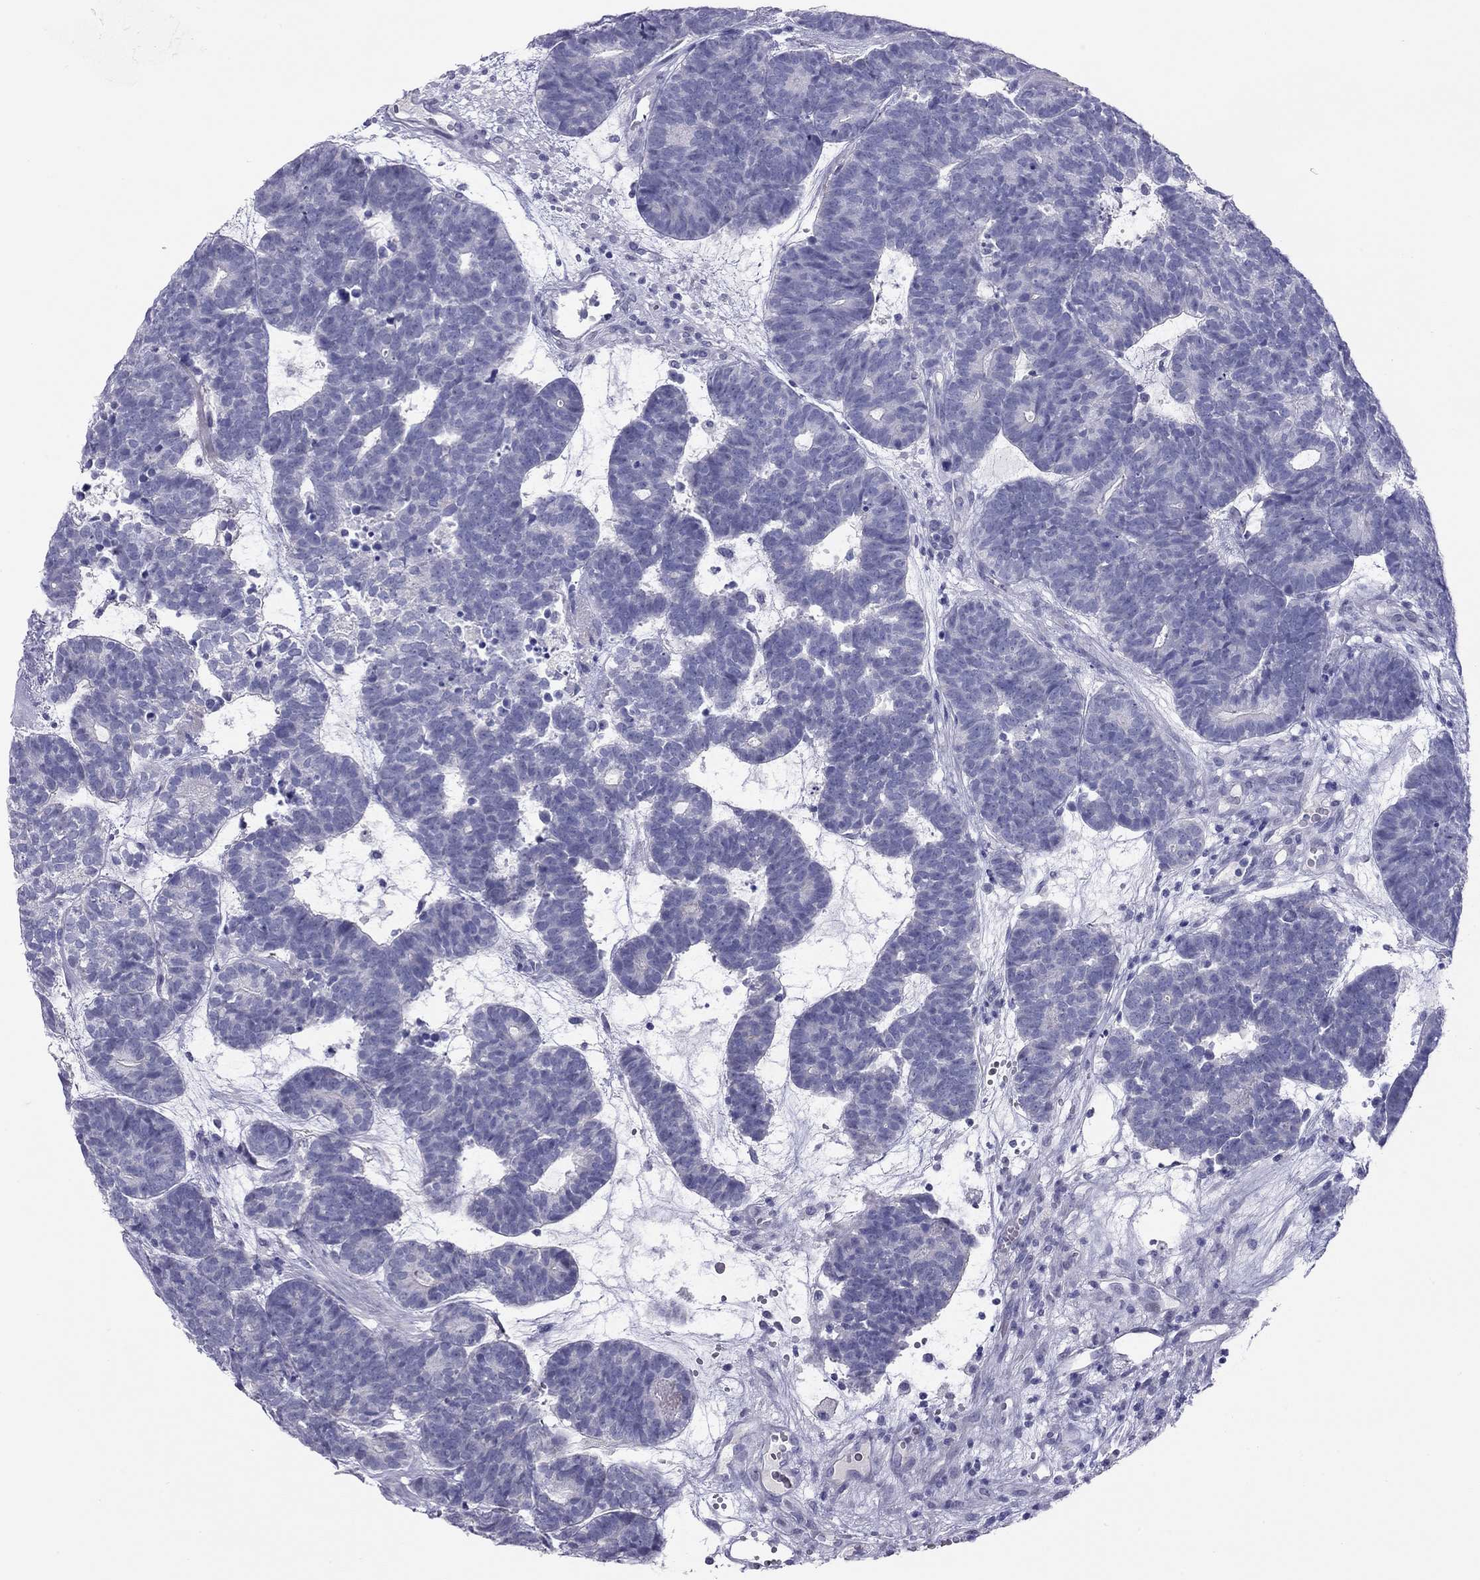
{"staining": {"intensity": "negative", "quantity": "none", "location": "none"}, "tissue": "head and neck cancer", "cell_type": "Tumor cells", "image_type": "cancer", "snomed": [{"axis": "morphology", "description": "Adenocarcinoma, NOS"}, {"axis": "topography", "description": "Head-Neck"}], "caption": "Immunohistochemistry (IHC) photomicrograph of human adenocarcinoma (head and neck) stained for a protein (brown), which shows no staining in tumor cells. The staining is performed using DAB brown chromogen with nuclei counter-stained in using hematoxylin.", "gene": "KCNV2", "patient": {"sex": "female", "age": 81}}